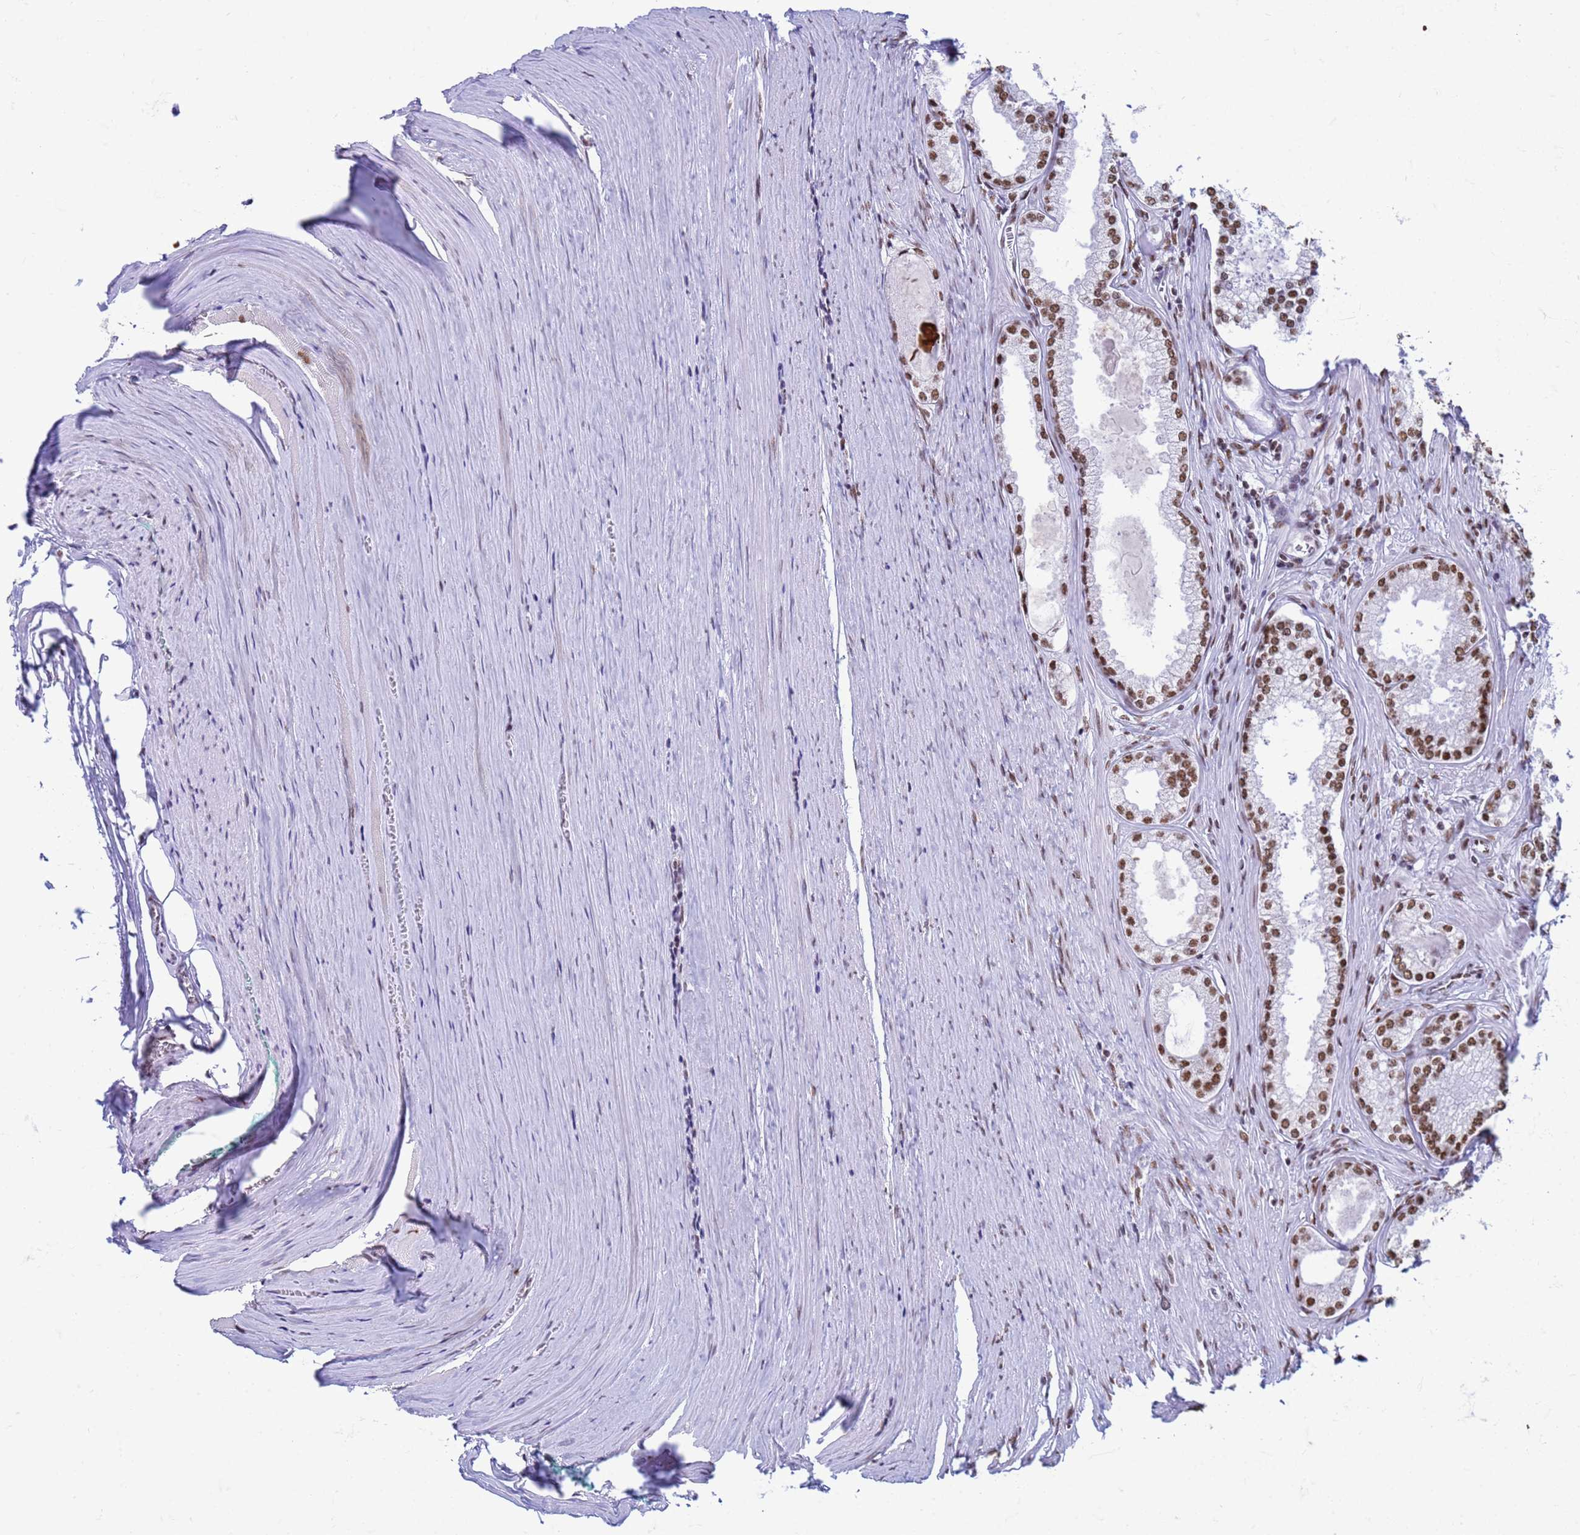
{"staining": {"intensity": "moderate", "quantity": ">75%", "location": "nuclear"}, "tissue": "prostate cancer", "cell_type": "Tumor cells", "image_type": "cancer", "snomed": [{"axis": "morphology", "description": "Adenocarcinoma, High grade"}, {"axis": "topography", "description": "Prostate"}], "caption": "High-grade adenocarcinoma (prostate) stained with IHC displays moderate nuclear positivity in about >75% of tumor cells.", "gene": "FAM170B", "patient": {"sex": "male", "age": 68}}